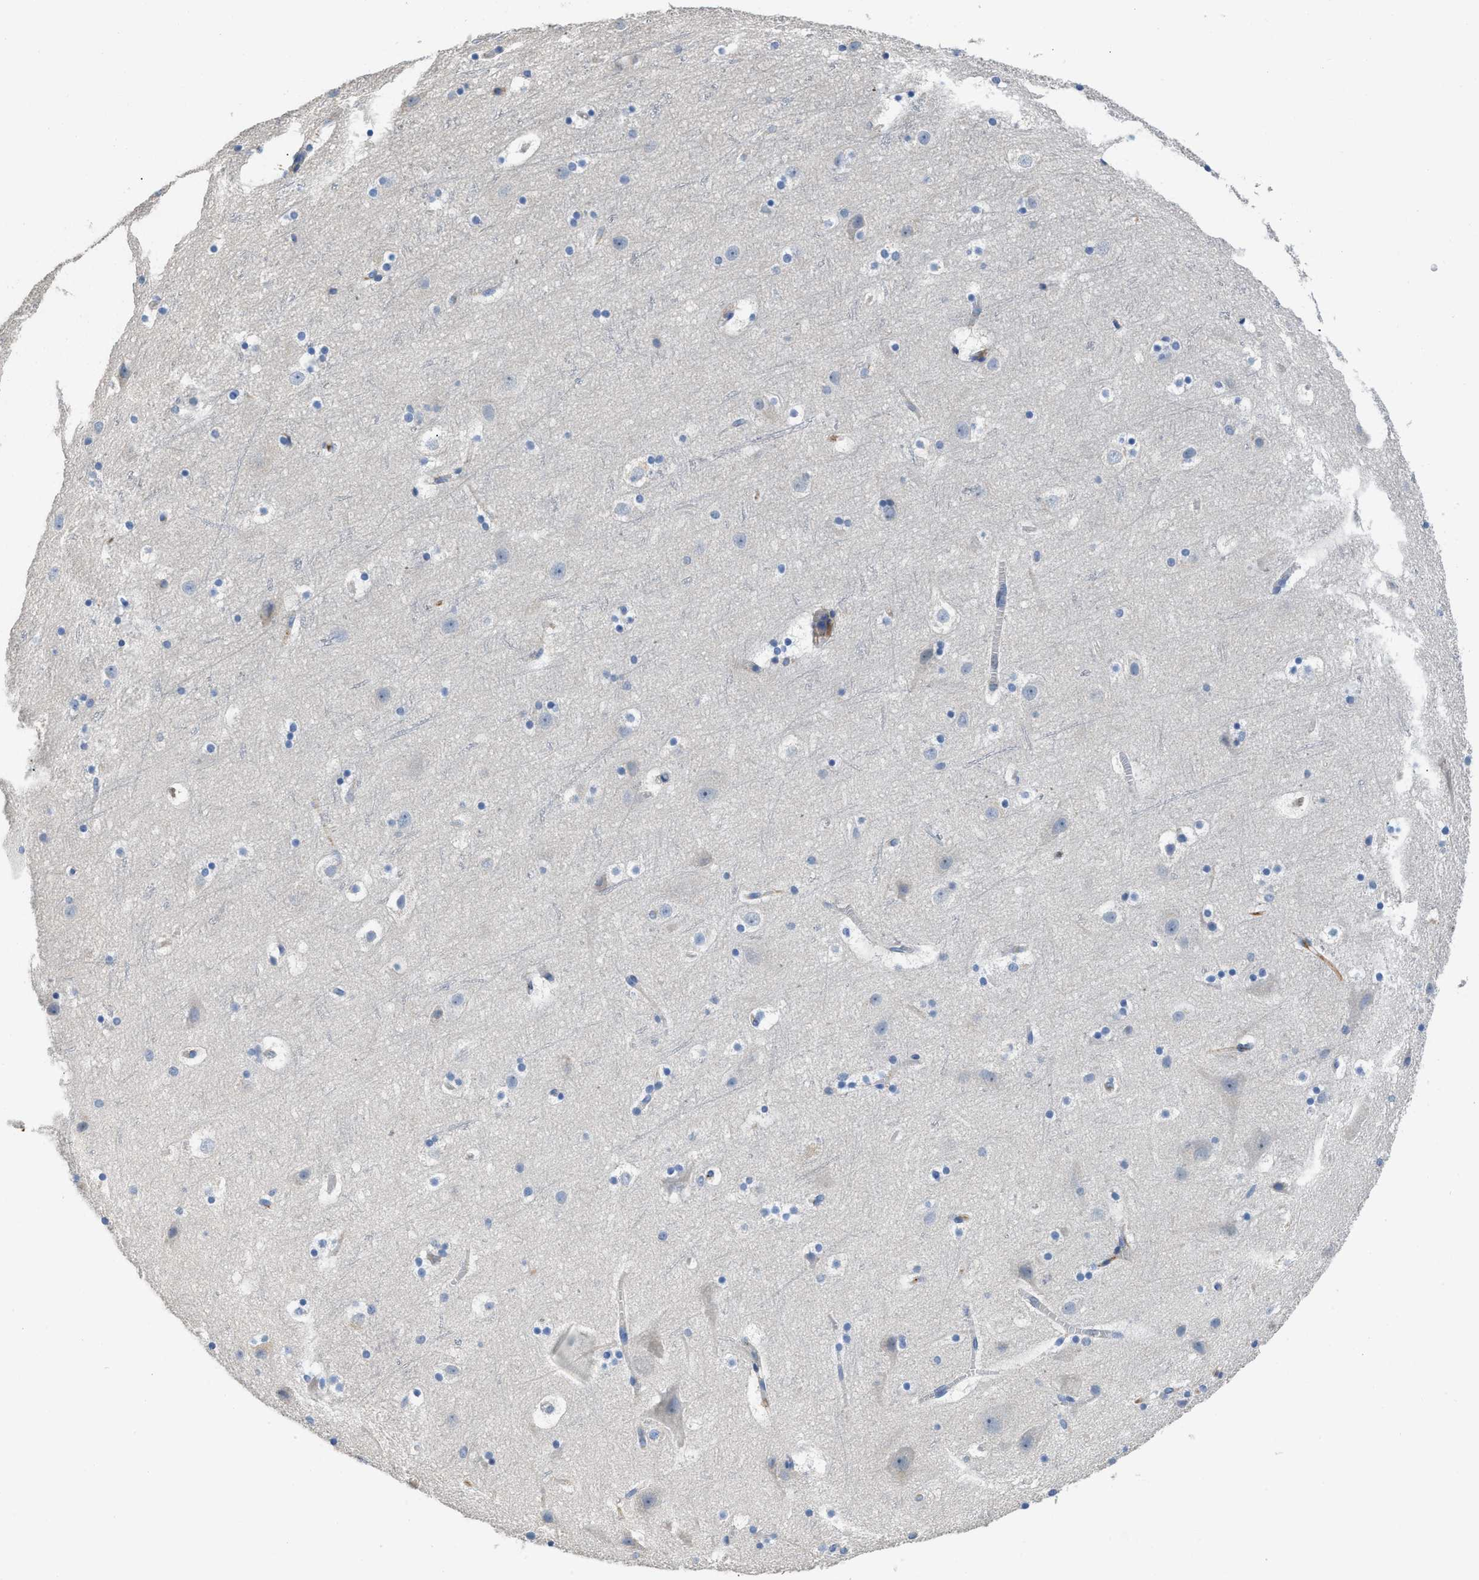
{"staining": {"intensity": "negative", "quantity": "none", "location": "none"}, "tissue": "cerebral cortex", "cell_type": "Endothelial cells", "image_type": "normal", "snomed": [{"axis": "morphology", "description": "Normal tissue, NOS"}, {"axis": "topography", "description": "Cerebral cortex"}], "caption": "This micrograph is of benign cerebral cortex stained with IHC to label a protein in brown with the nuclei are counter-stained blue. There is no expression in endothelial cells. Brightfield microscopy of IHC stained with DAB (brown) and hematoxylin (blue), captured at high magnification.", "gene": "C1S", "patient": {"sex": "male", "age": 45}}